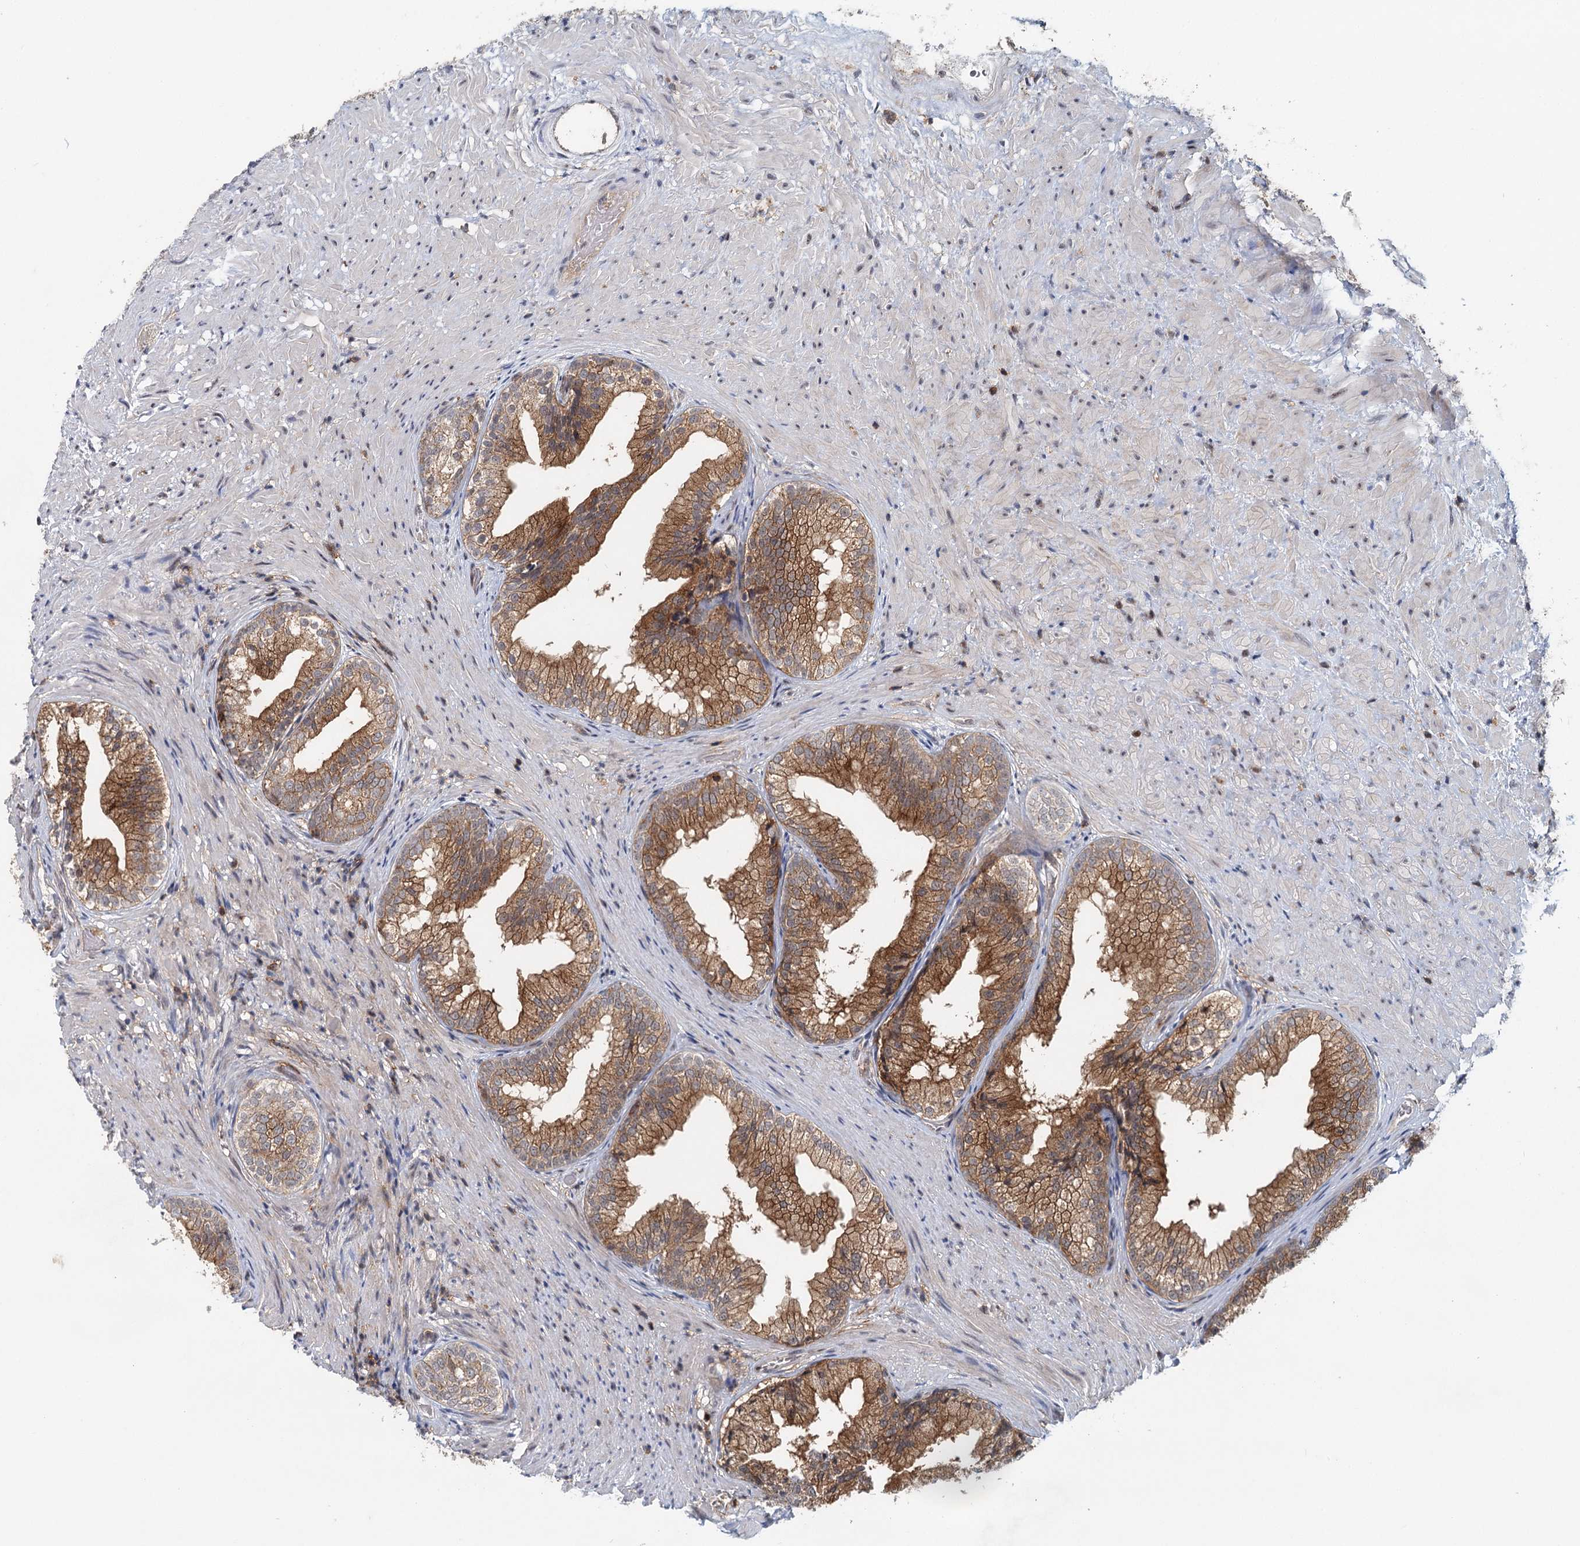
{"staining": {"intensity": "moderate", "quantity": ">75%", "location": "cytoplasmic/membranous"}, "tissue": "prostate", "cell_type": "Glandular cells", "image_type": "normal", "snomed": [{"axis": "morphology", "description": "Normal tissue, NOS"}, {"axis": "topography", "description": "Prostate"}], "caption": "This image displays IHC staining of unremarkable human prostate, with medium moderate cytoplasmic/membranous expression in about >75% of glandular cells.", "gene": "CDC42SE2", "patient": {"sex": "male", "age": 76}}